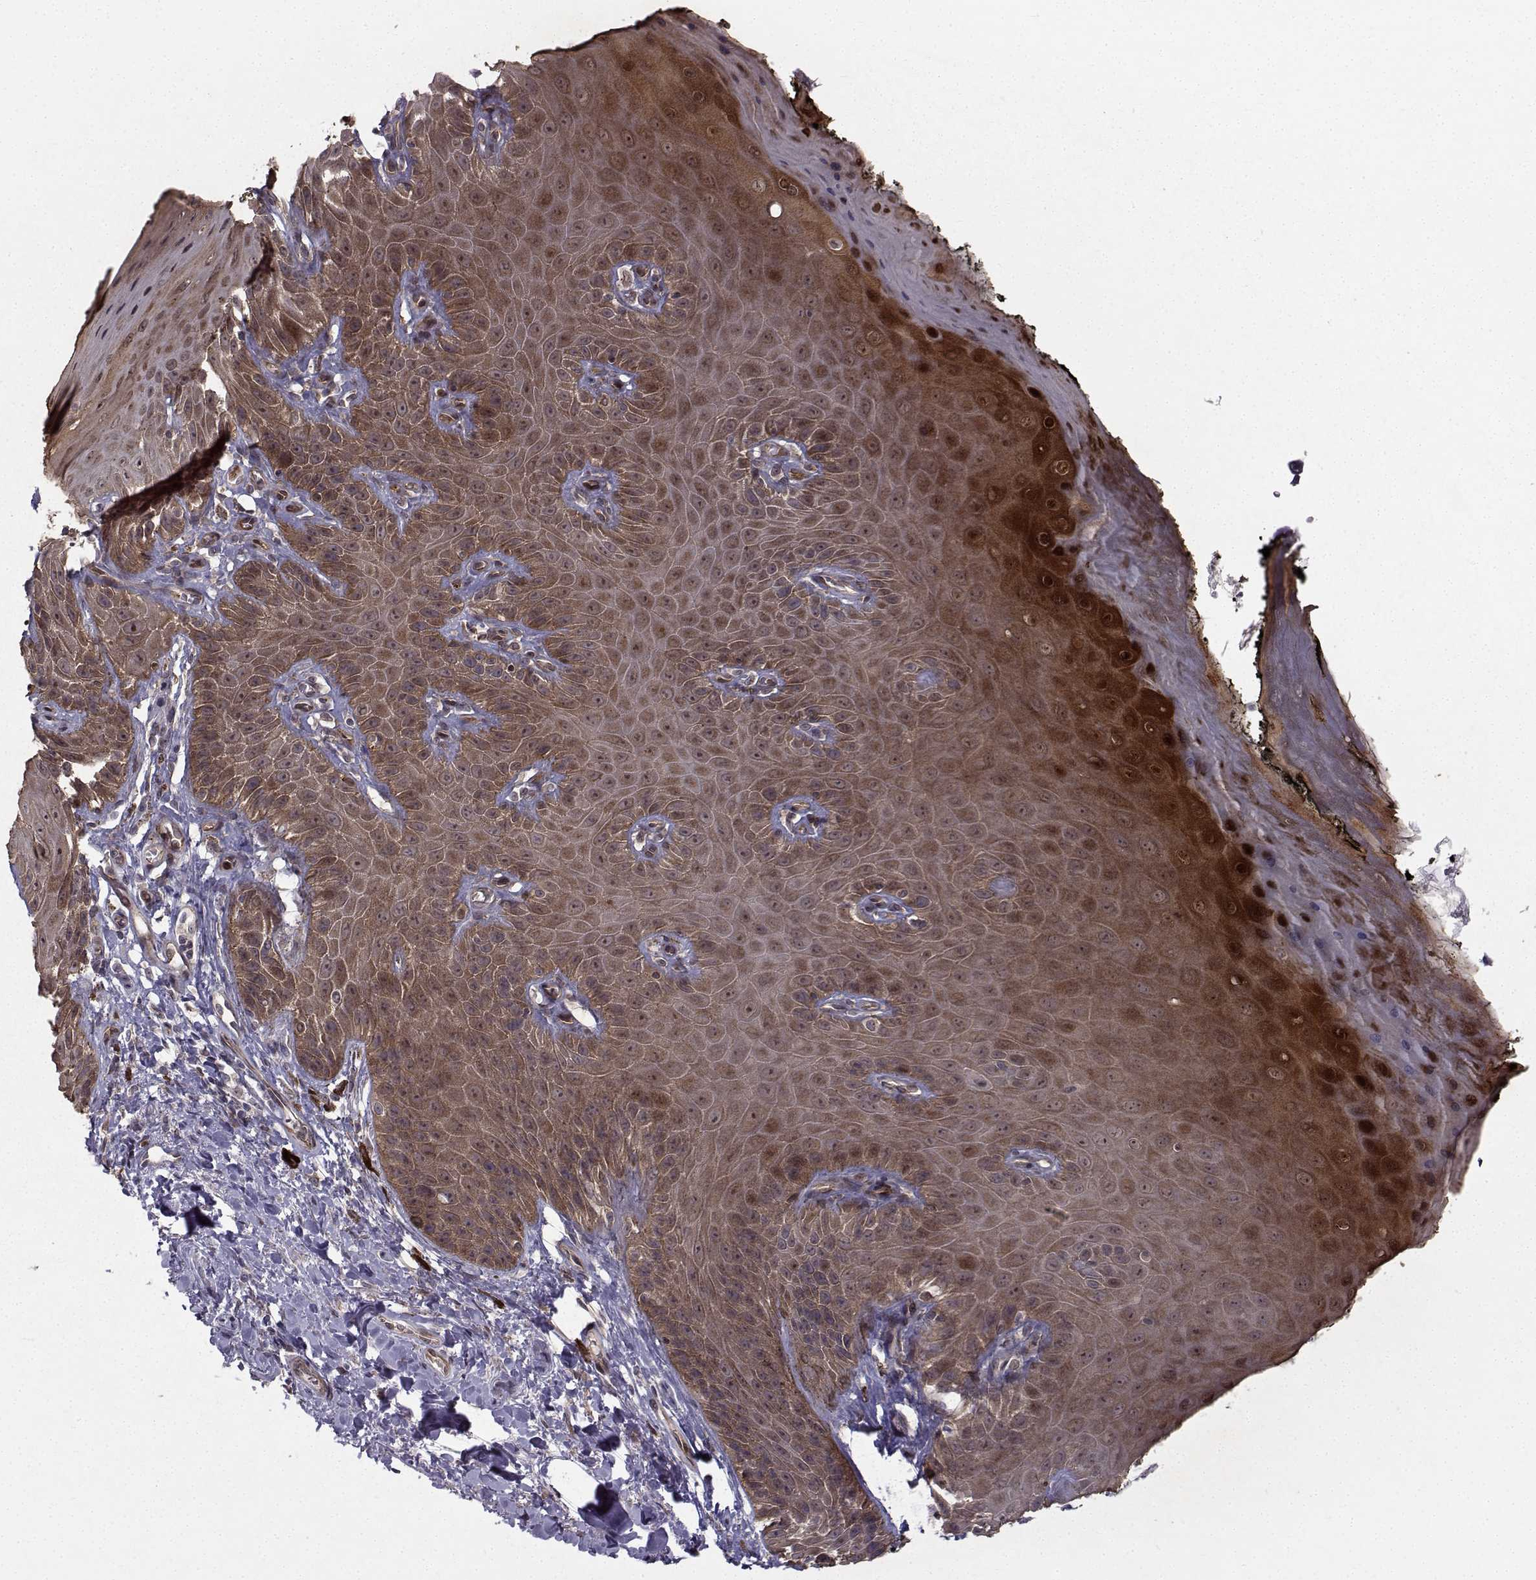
{"staining": {"intensity": "strong", "quantity": "<25%", "location": "cytoplasmic/membranous"}, "tissue": "skin", "cell_type": "Epidermal cells", "image_type": "normal", "snomed": [{"axis": "morphology", "description": "Normal tissue, NOS"}, {"axis": "topography", "description": "Anal"}, {"axis": "topography", "description": "Peripheral nerve tissue"}], "caption": "Immunohistochemistry (IHC) of benign human skin reveals medium levels of strong cytoplasmic/membranous positivity in approximately <25% of epidermal cells.", "gene": "APC", "patient": {"sex": "male", "age": 53}}